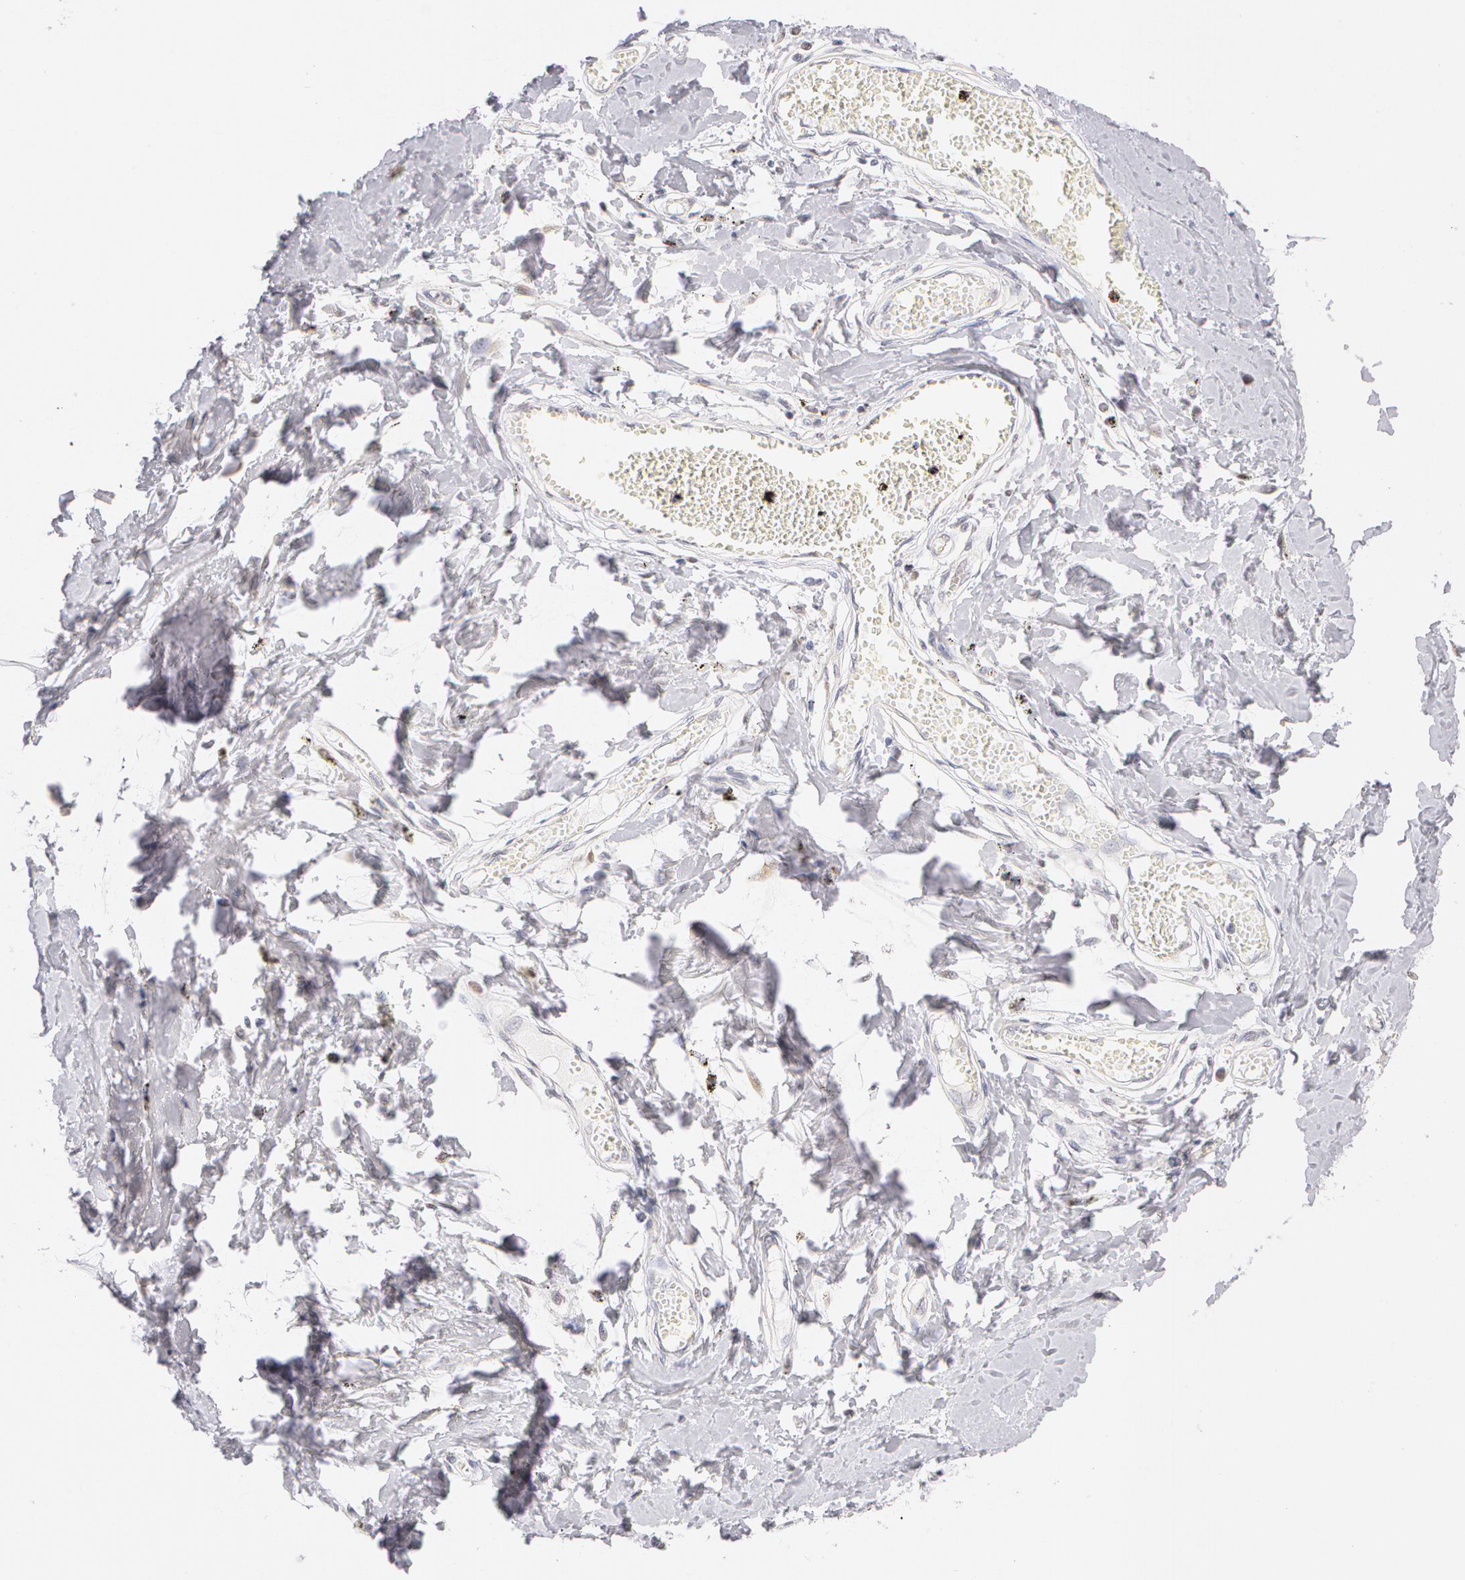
{"staining": {"intensity": "weak", "quantity": ">75%", "location": "cytoplasmic/membranous"}, "tissue": "adipose tissue", "cell_type": "Adipocytes", "image_type": "normal", "snomed": [{"axis": "morphology", "description": "Normal tissue, NOS"}, {"axis": "morphology", "description": "Sarcoma, NOS"}, {"axis": "topography", "description": "Skin"}, {"axis": "topography", "description": "Soft tissue"}], "caption": "This photomicrograph exhibits immunohistochemistry (IHC) staining of unremarkable adipose tissue, with low weak cytoplasmic/membranous staining in approximately >75% of adipocytes.", "gene": "DDX3X", "patient": {"sex": "female", "age": 51}}